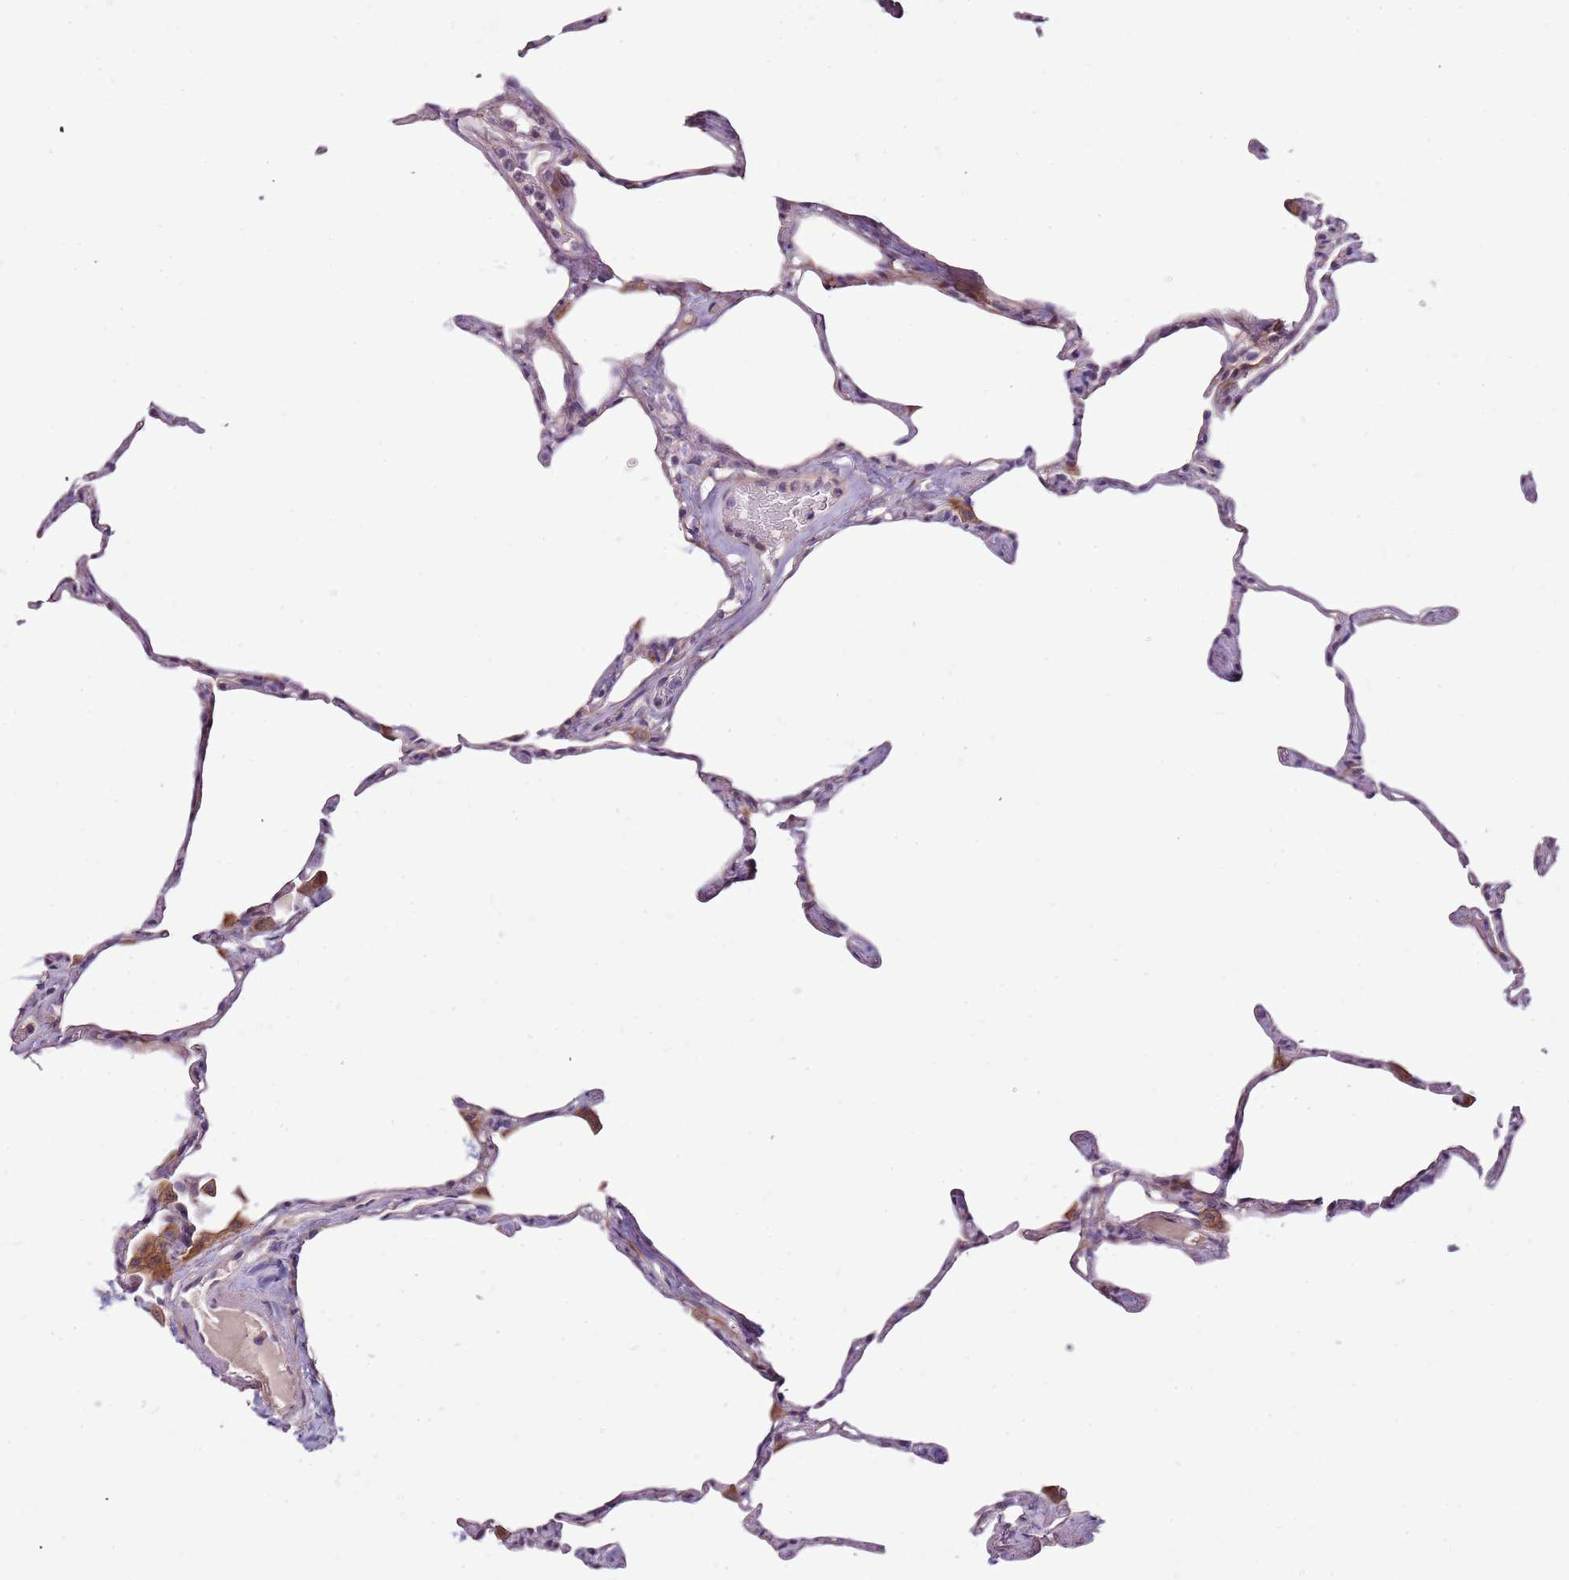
{"staining": {"intensity": "negative", "quantity": "none", "location": "none"}, "tissue": "lung", "cell_type": "Alveolar cells", "image_type": "normal", "snomed": [{"axis": "morphology", "description": "Normal tissue, NOS"}, {"axis": "topography", "description": "Lung"}], "caption": "DAB (3,3'-diaminobenzidine) immunohistochemical staining of unremarkable lung demonstrates no significant positivity in alveolar cells. Brightfield microscopy of immunohistochemistry stained with DAB (brown) and hematoxylin (blue), captured at high magnification.", "gene": "NKX2", "patient": {"sex": "male", "age": 65}}